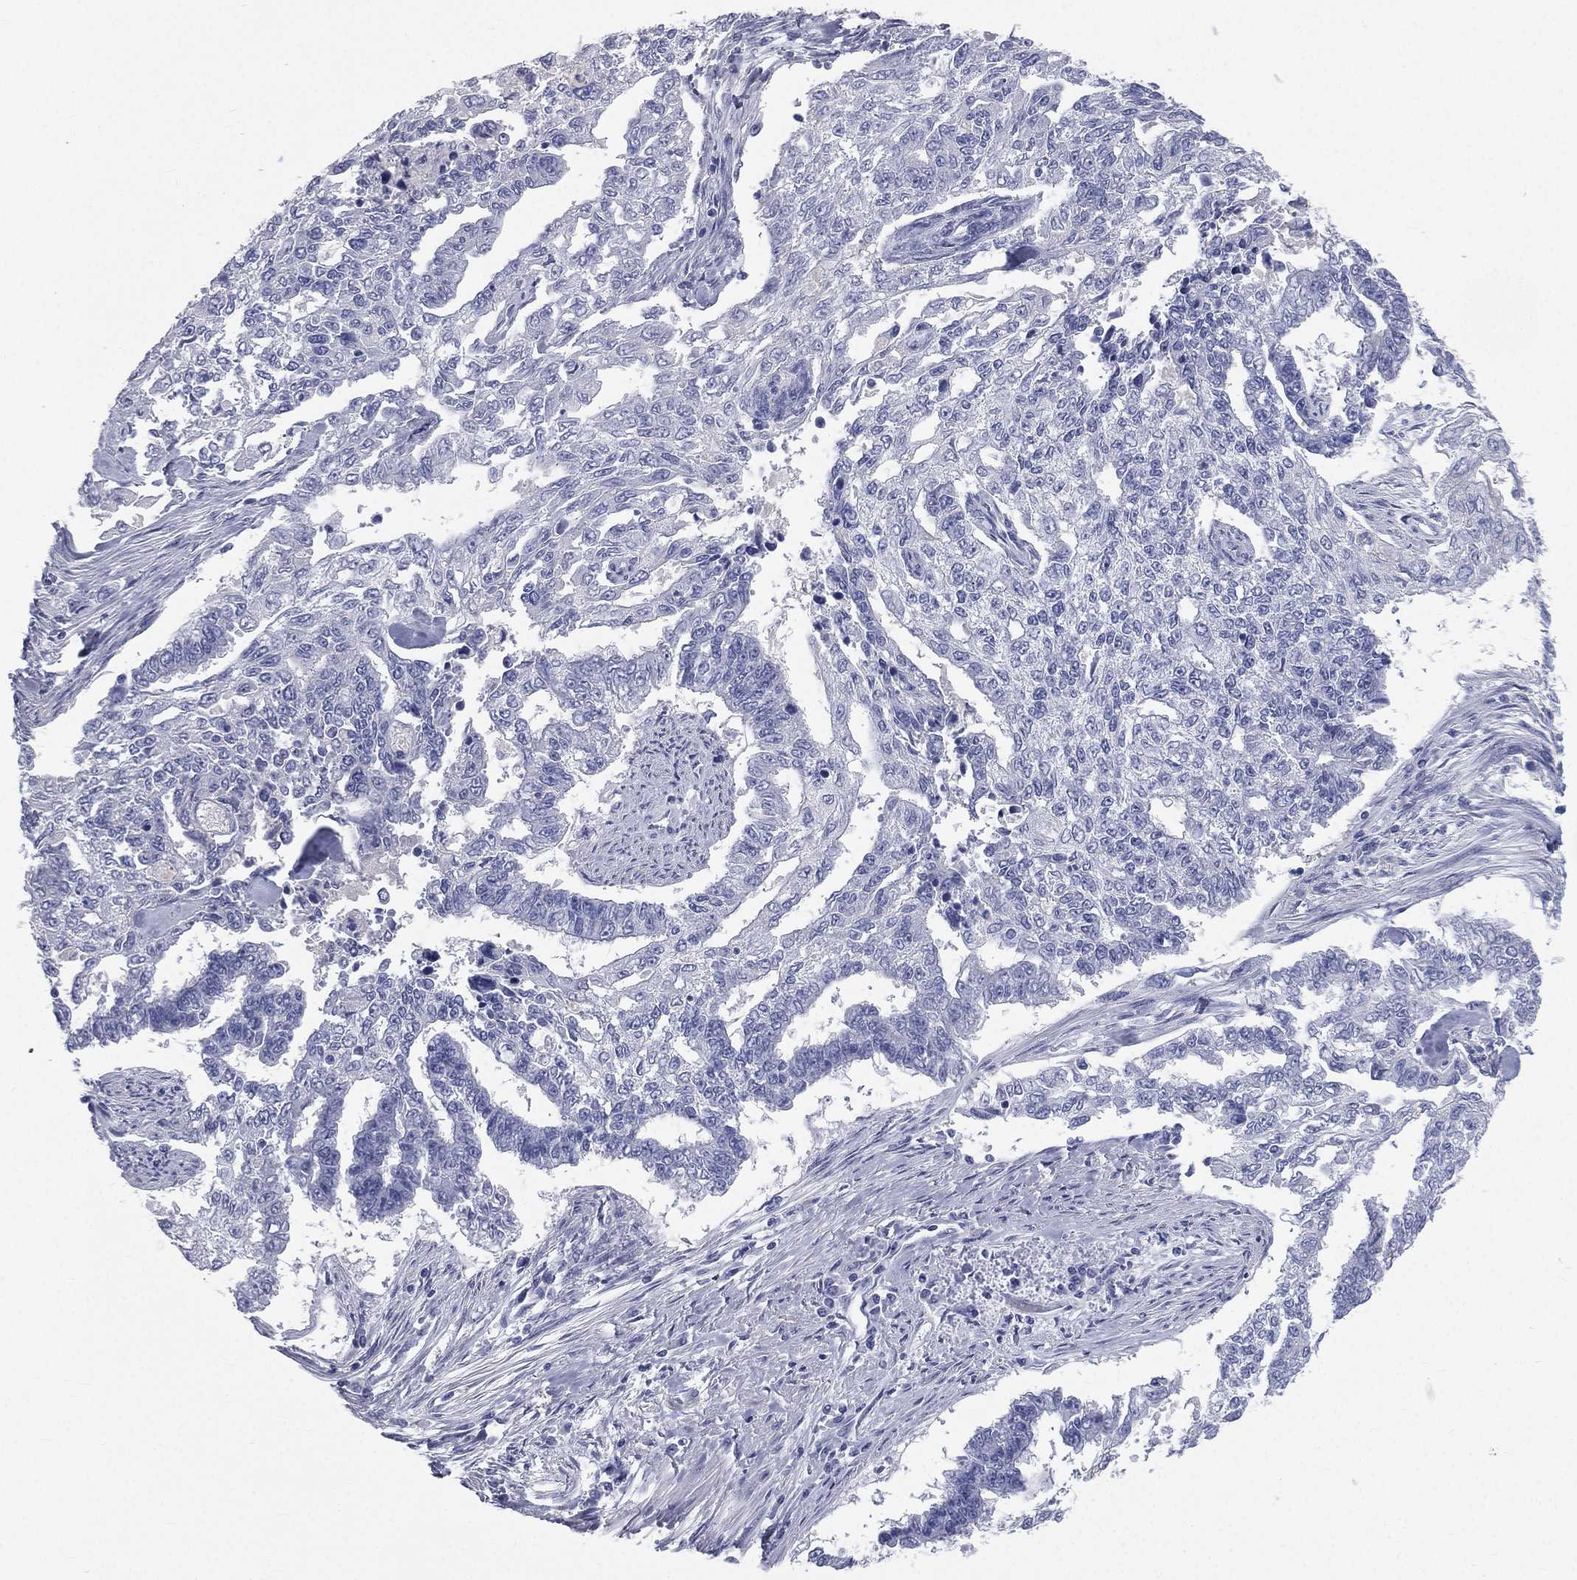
{"staining": {"intensity": "negative", "quantity": "none", "location": "none"}, "tissue": "endometrial cancer", "cell_type": "Tumor cells", "image_type": "cancer", "snomed": [{"axis": "morphology", "description": "Adenocarcinoma, NOS"}, {"axis": "topography", "description": "Uterus"}], "caption": "Tumor cells are negative for brown protein staining in endometrial adenocarcinoma.", "gene": "HP", "patient": {"sex": "female", "age": 59}}